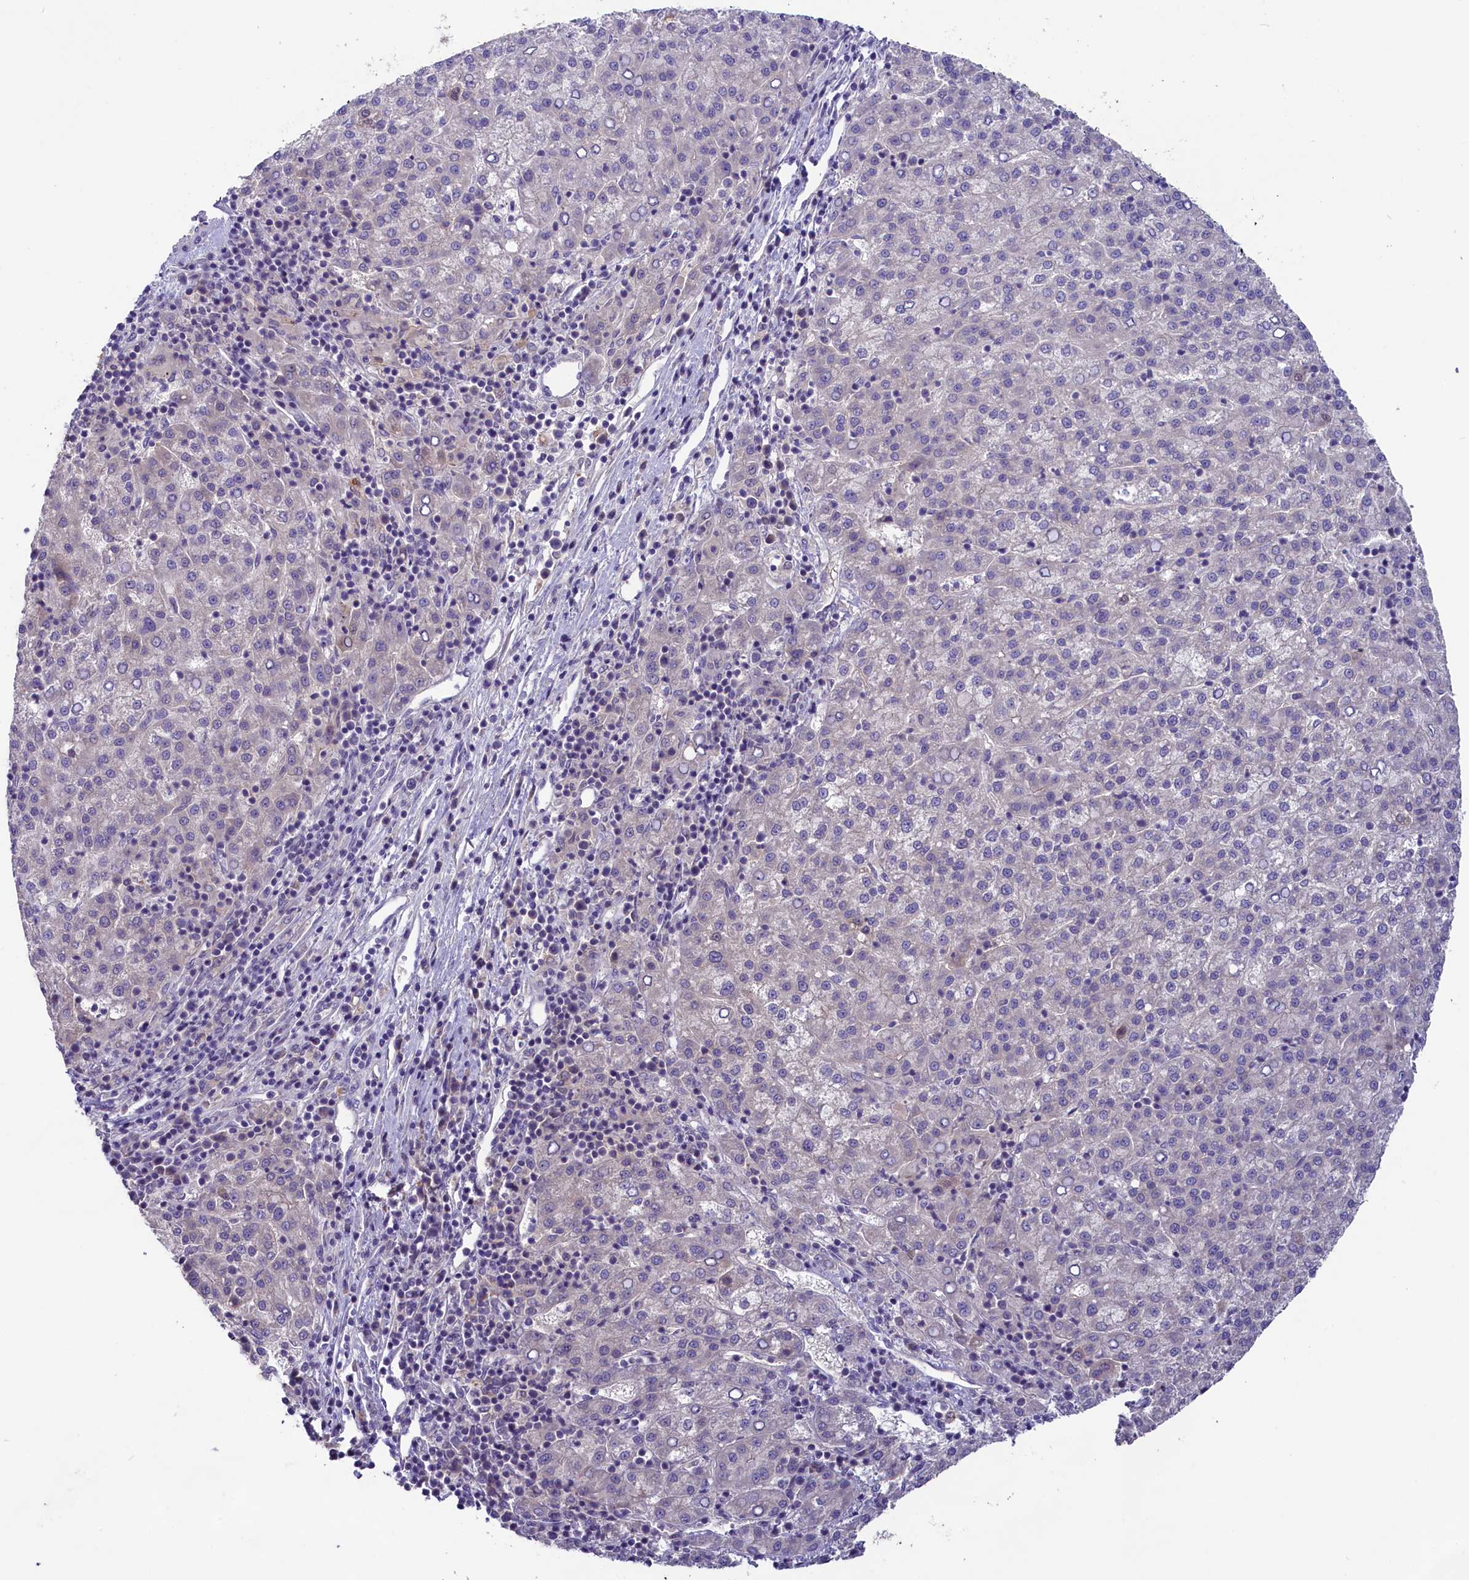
{"staining": {"intensity": "negative", "quantity": "none", "location": "none"}, "tissue": "liver cancer", "cell_type": "Tumor cells", "image_type": "cancer", "snomed": [{"axis": "morphology", "description": "Carcinoma, Hepatocellular, NOS"}, {"axis": "topography", "description": "Liver"}], "caption": "This is an immunohistochemistry micrograph of human liver cancer. There is no positivity in tumor cells.", "gene": "CD99L2", "patient": {"sex": "female", "age": 58}}